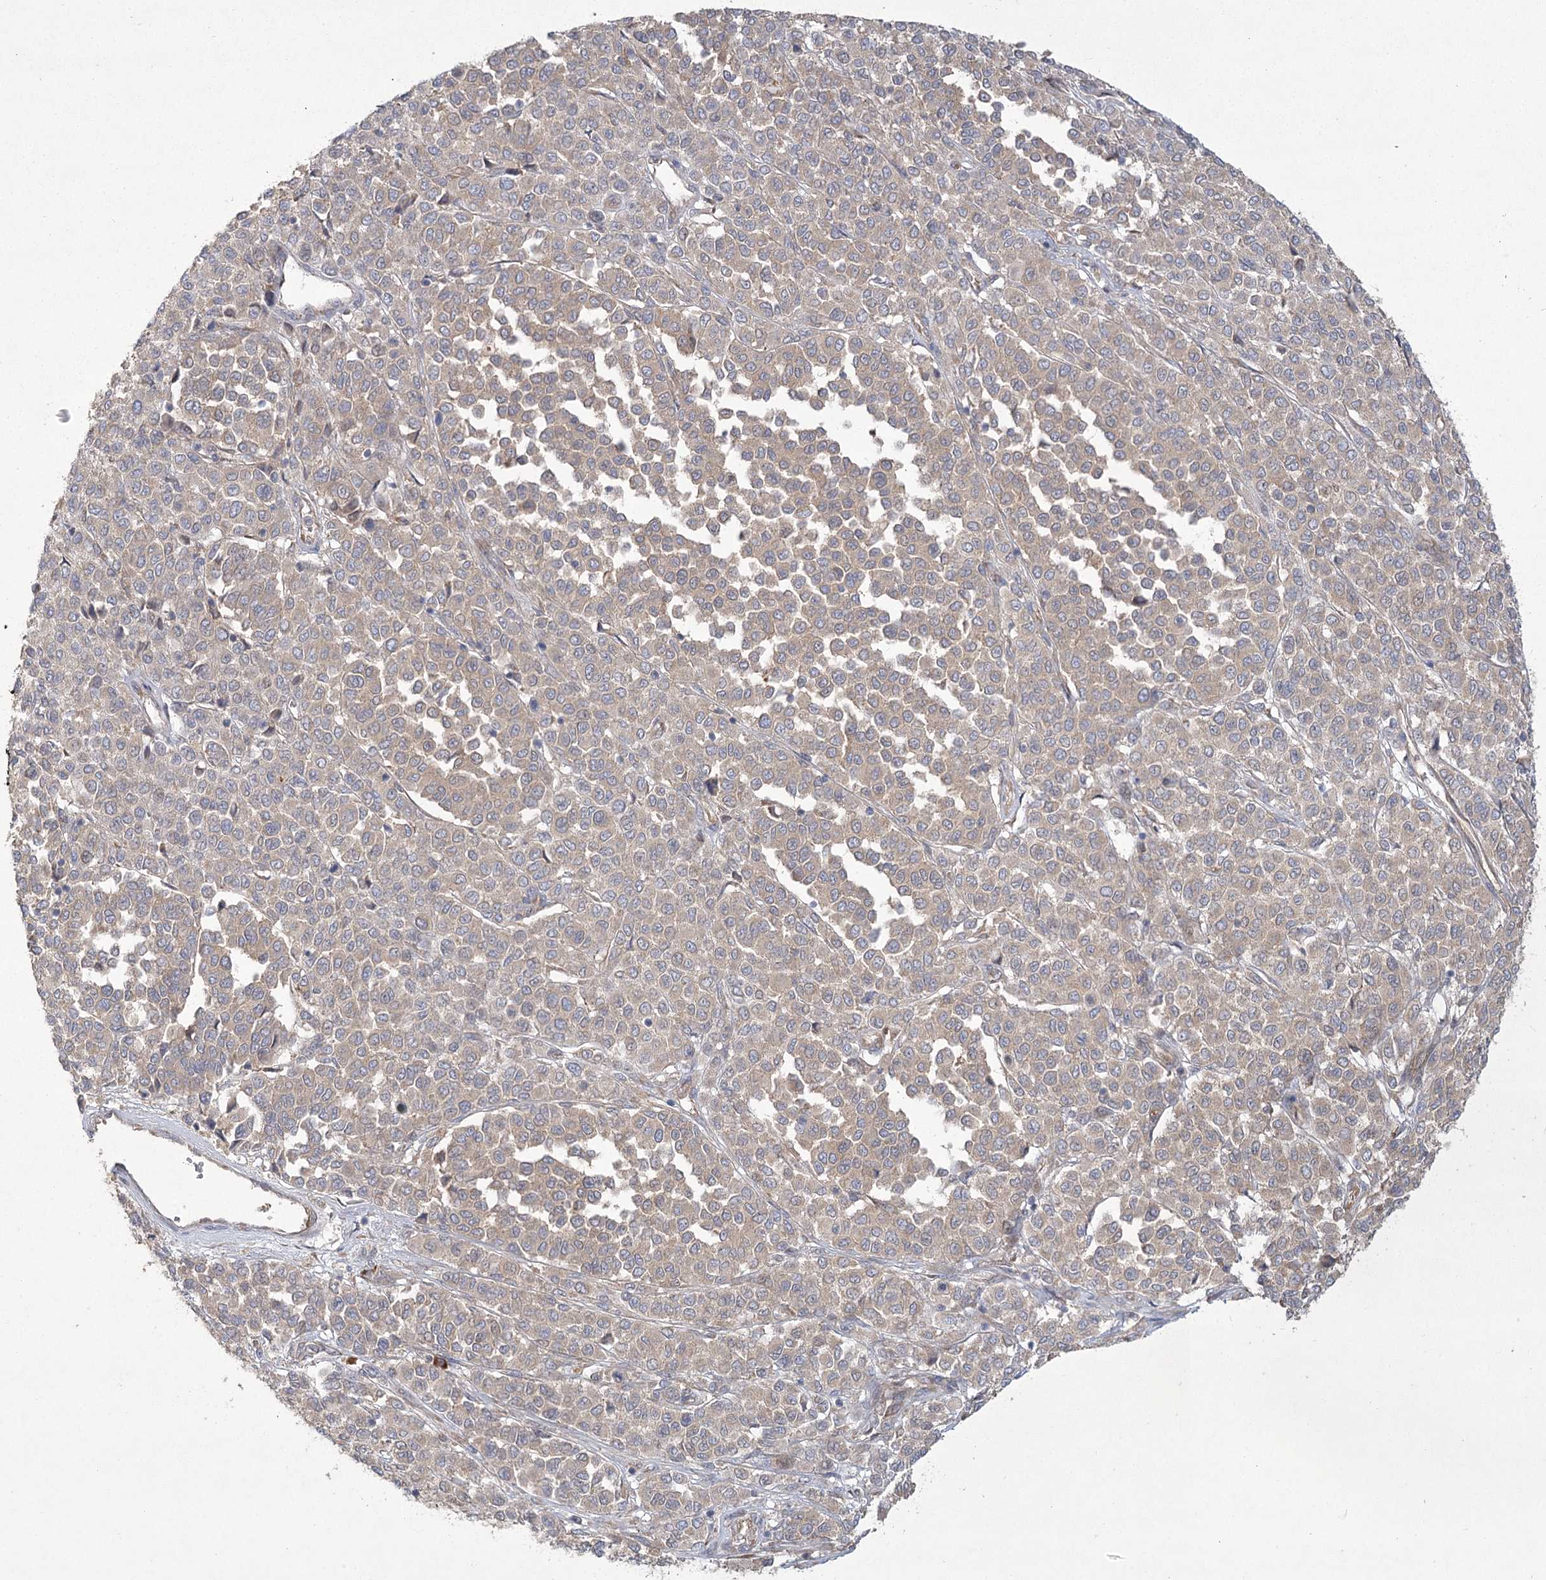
{"staining": {"intensity": "weak", "quantity": ">75%", "location": "cytoplasmic/membranous"}, "tissue": "melanoma", "cell_type": "Tumor cells", "image_type": "cancer", "snomed": [{"axis": "morphology", "description": "Malignant melanoma, Metastatic site"}, {"axis": "topography", "description": "Pancreas"}], "caption": "A high-resolution photomicrograph shows immunohistochemistry (IHC) staining of malignant melanoma (metastatic site), which reveals weak cytoplasmic/membranous positivity in approximately >75% of tumor cells.", "gene": "CAMTA1", "patient": {"sex": "female", "age": 30}}